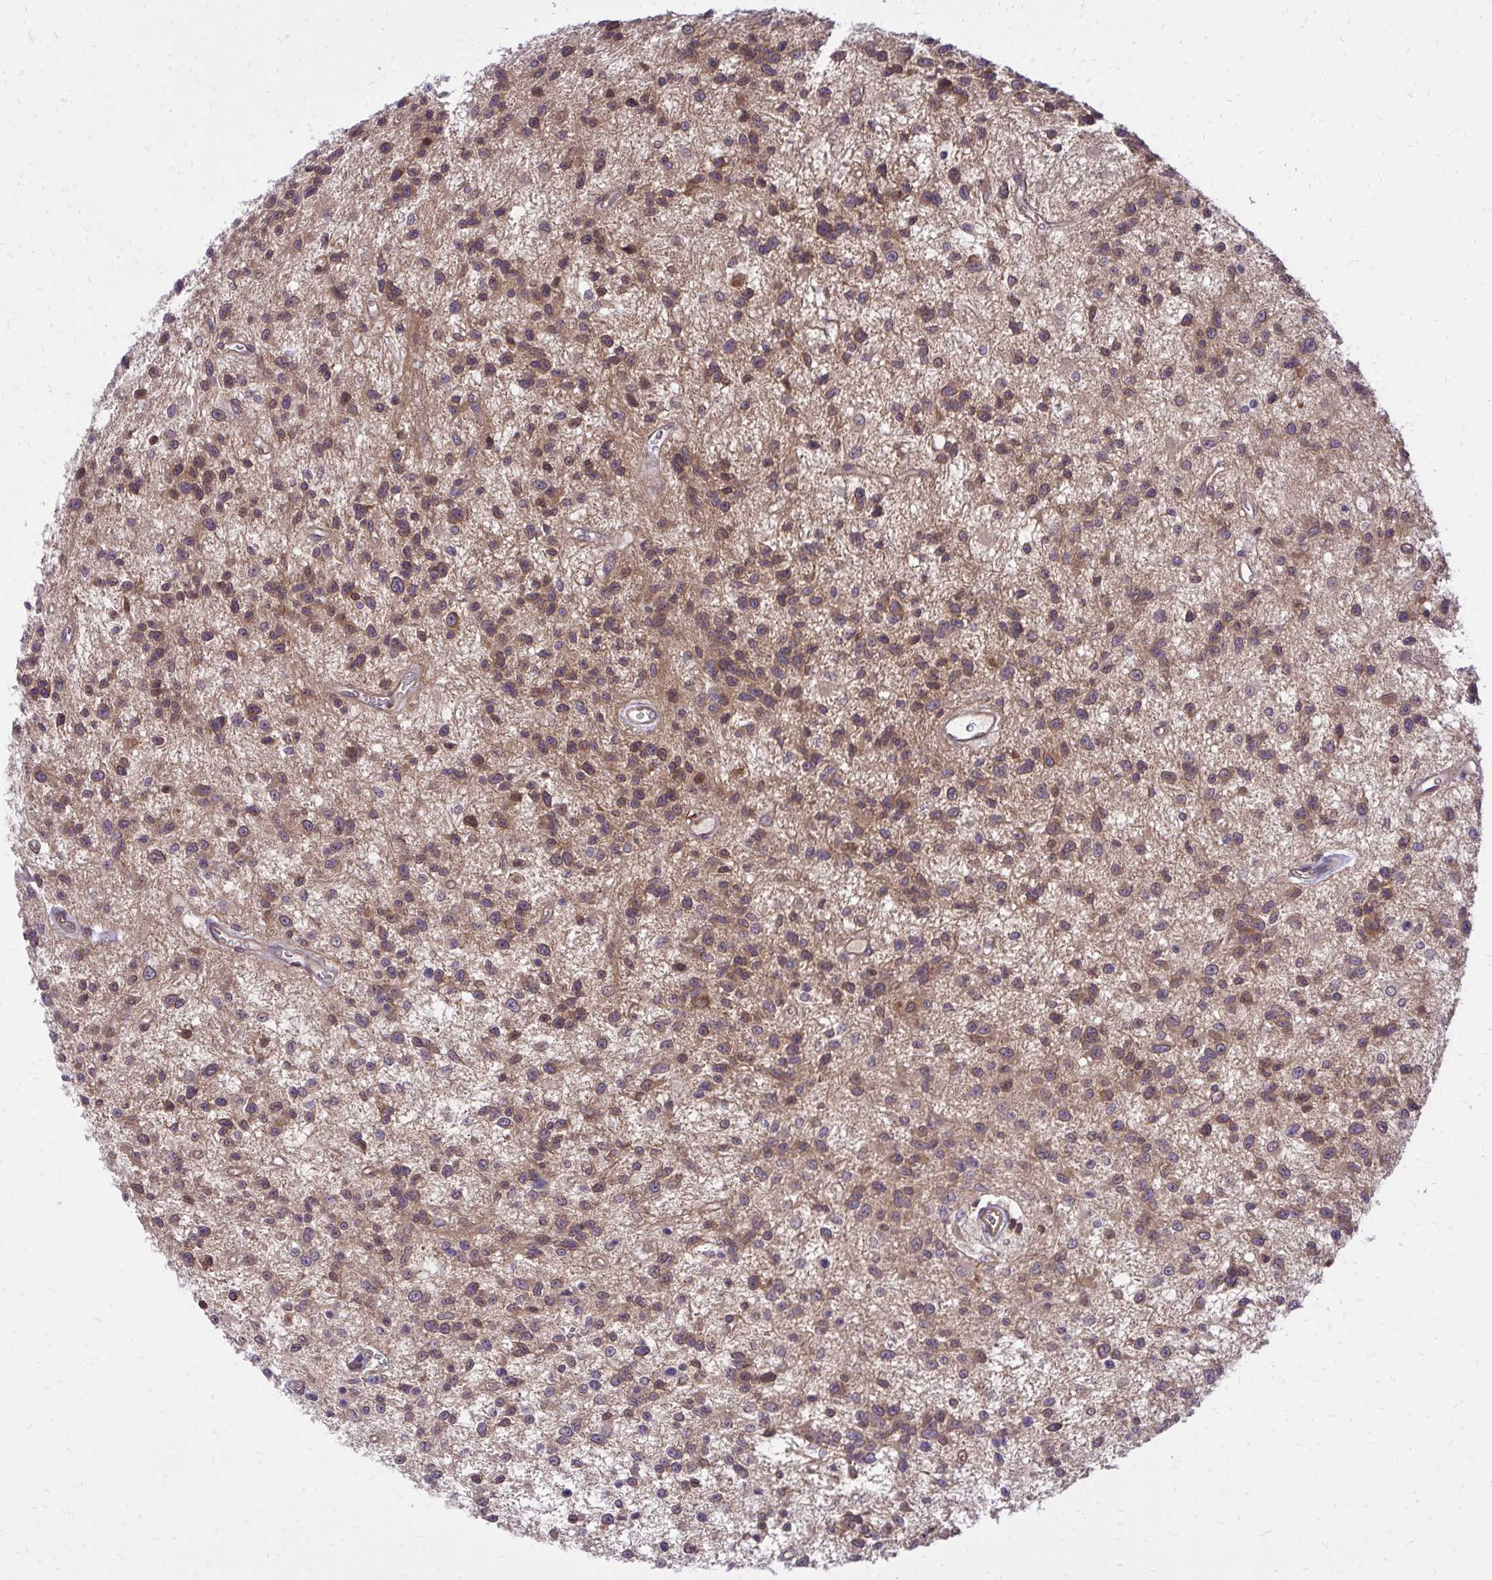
{"staining": {"intensity": "moderate", "quantity": ">75%", "location": "cytoplasmic/membranous"}, "tissue": "glioma", "cell_type": "Tumor cells", "image_type": "cancer", "snomed": [{"axis": "morphology", "description": "Glioma, malignant, Low grade"}, {"axis": "topography", "description": "Brain"}], "caption": "Tumor cells display medium levels of moderate cytoplasmic/membranous staining in about >75% of cells in human glioma. (DAB IHC, brown staining for protein, blue staining for nuclei).", "gene": "PPP5C", "patient": {"sex": "male", "age": 43}}